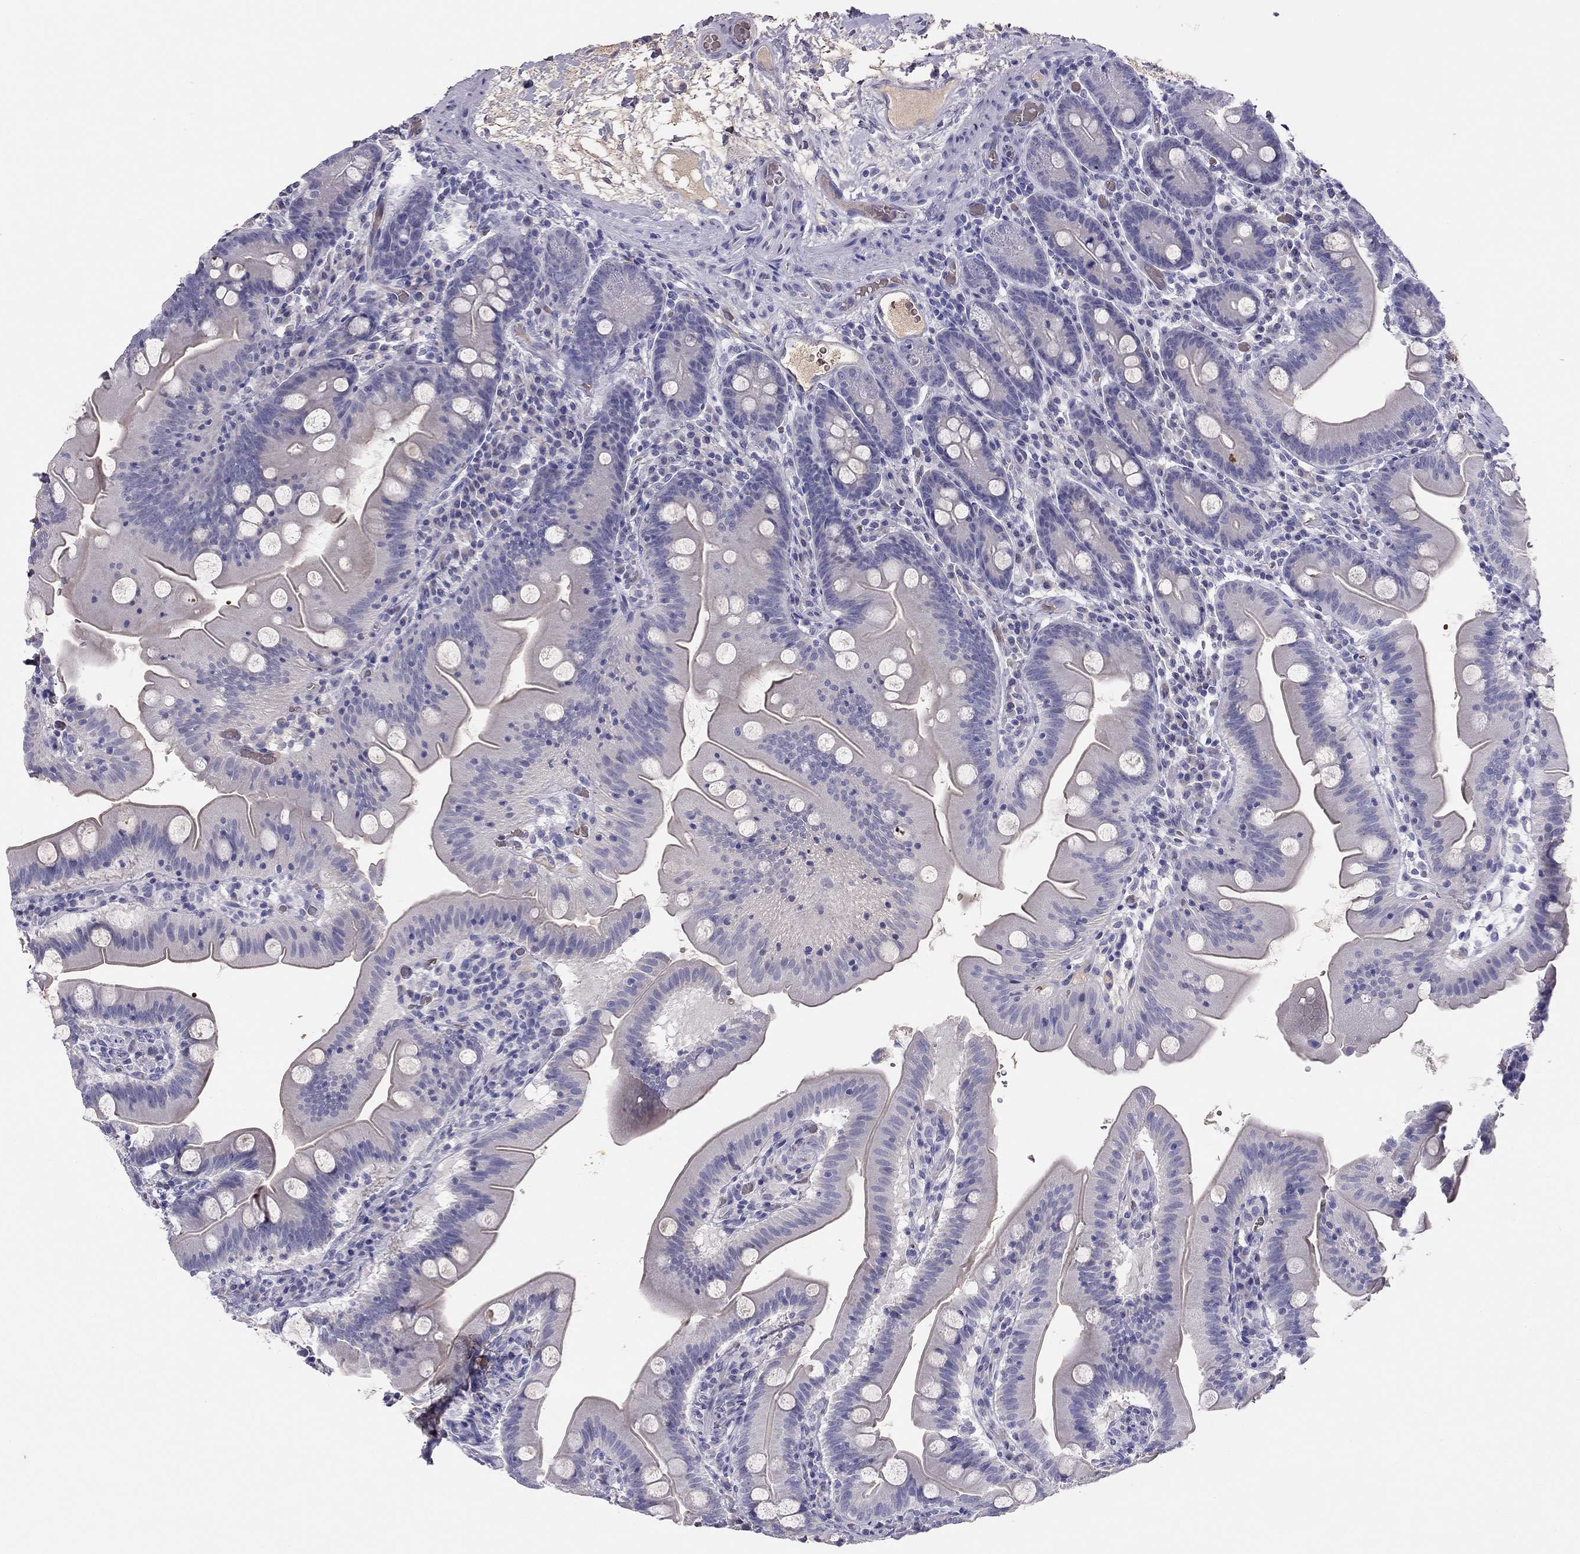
{"staining": {"intensity": "negative", "quantity": "none", "location": "none"}, "tissue": "small intestine", "cell_type": "Glandular cells", "image_type": "normal", "snomed": [{"axis": "morphology", "description": "Normal tissue, NOS"}, {"axis": "topography", "description": "Small intestine"}], "caption": "Immunohistochemical staining of unremarkable human small intestine reveals no significant staining in glandular cells. (Stains: DAB immunohistochemistry with hematoxylin counter stain, Microscopy: brightfield microscopy at high magnification).", "gene": "RHCE", "patient": {"sex": "male", "age": 37}}